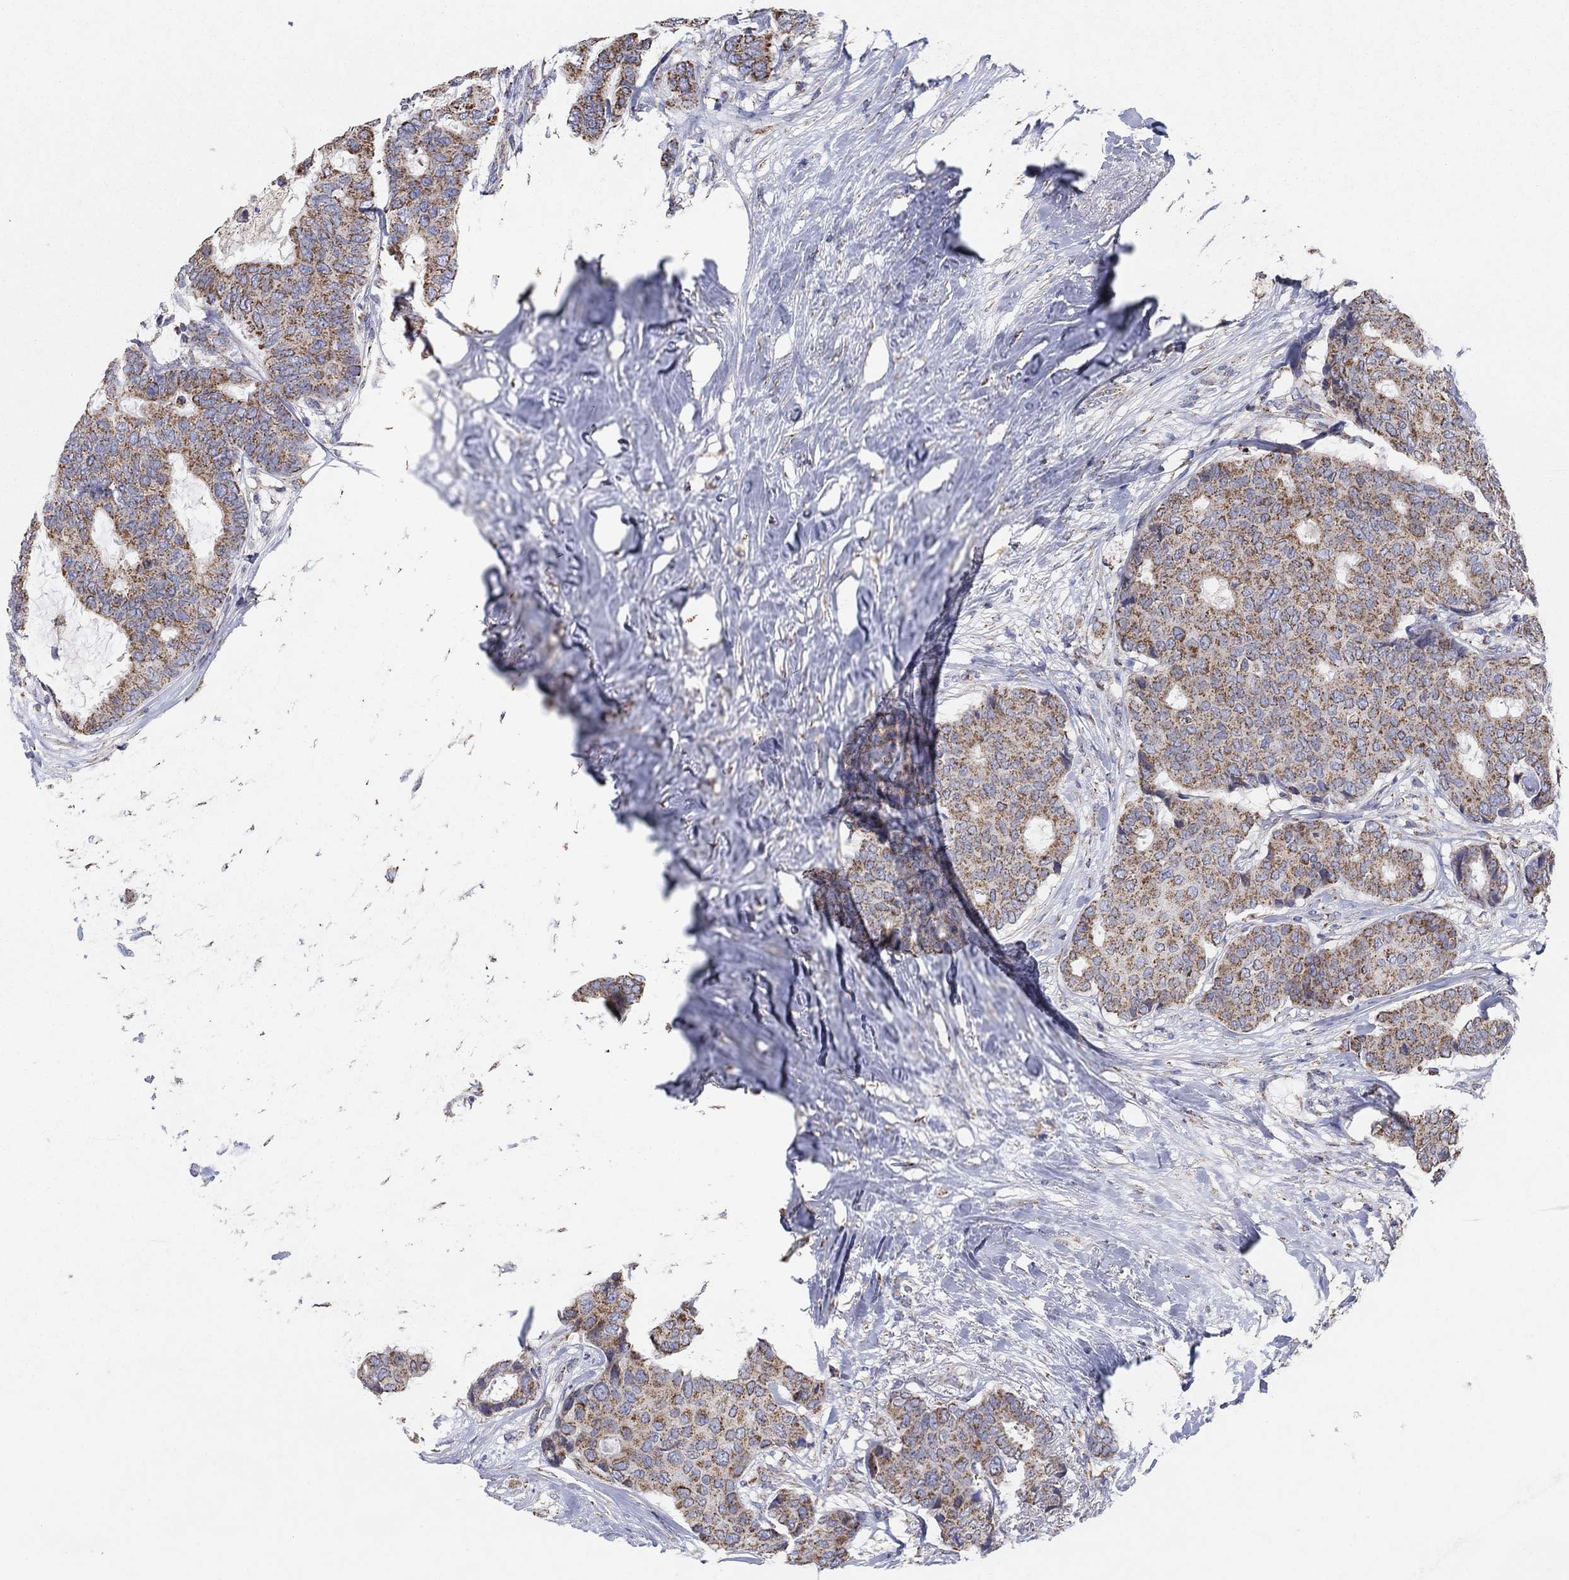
{"staining": {"intensity": "moderate", "quantity": "25%-75%", "location": "cytoplasmic/membranous"}, "tissue": "breast cancer", "cell_type": "Tumor cells", "image_type": "cancer", "snomed": [{"axis": "morphology", "description": "Duct carcinoma"}, {"axis": "topography", "description": "Breast"}], "caption": "About 25%-75% of tumor cells in breast cancer (infiltrating ductal carcinoma) reveal moderate cytoplasmic/membranous protein expression as visualized by brown immunohistochemical staining.", "gene": "C9orf85", "patient": {"sex": "female", "age": 75}}